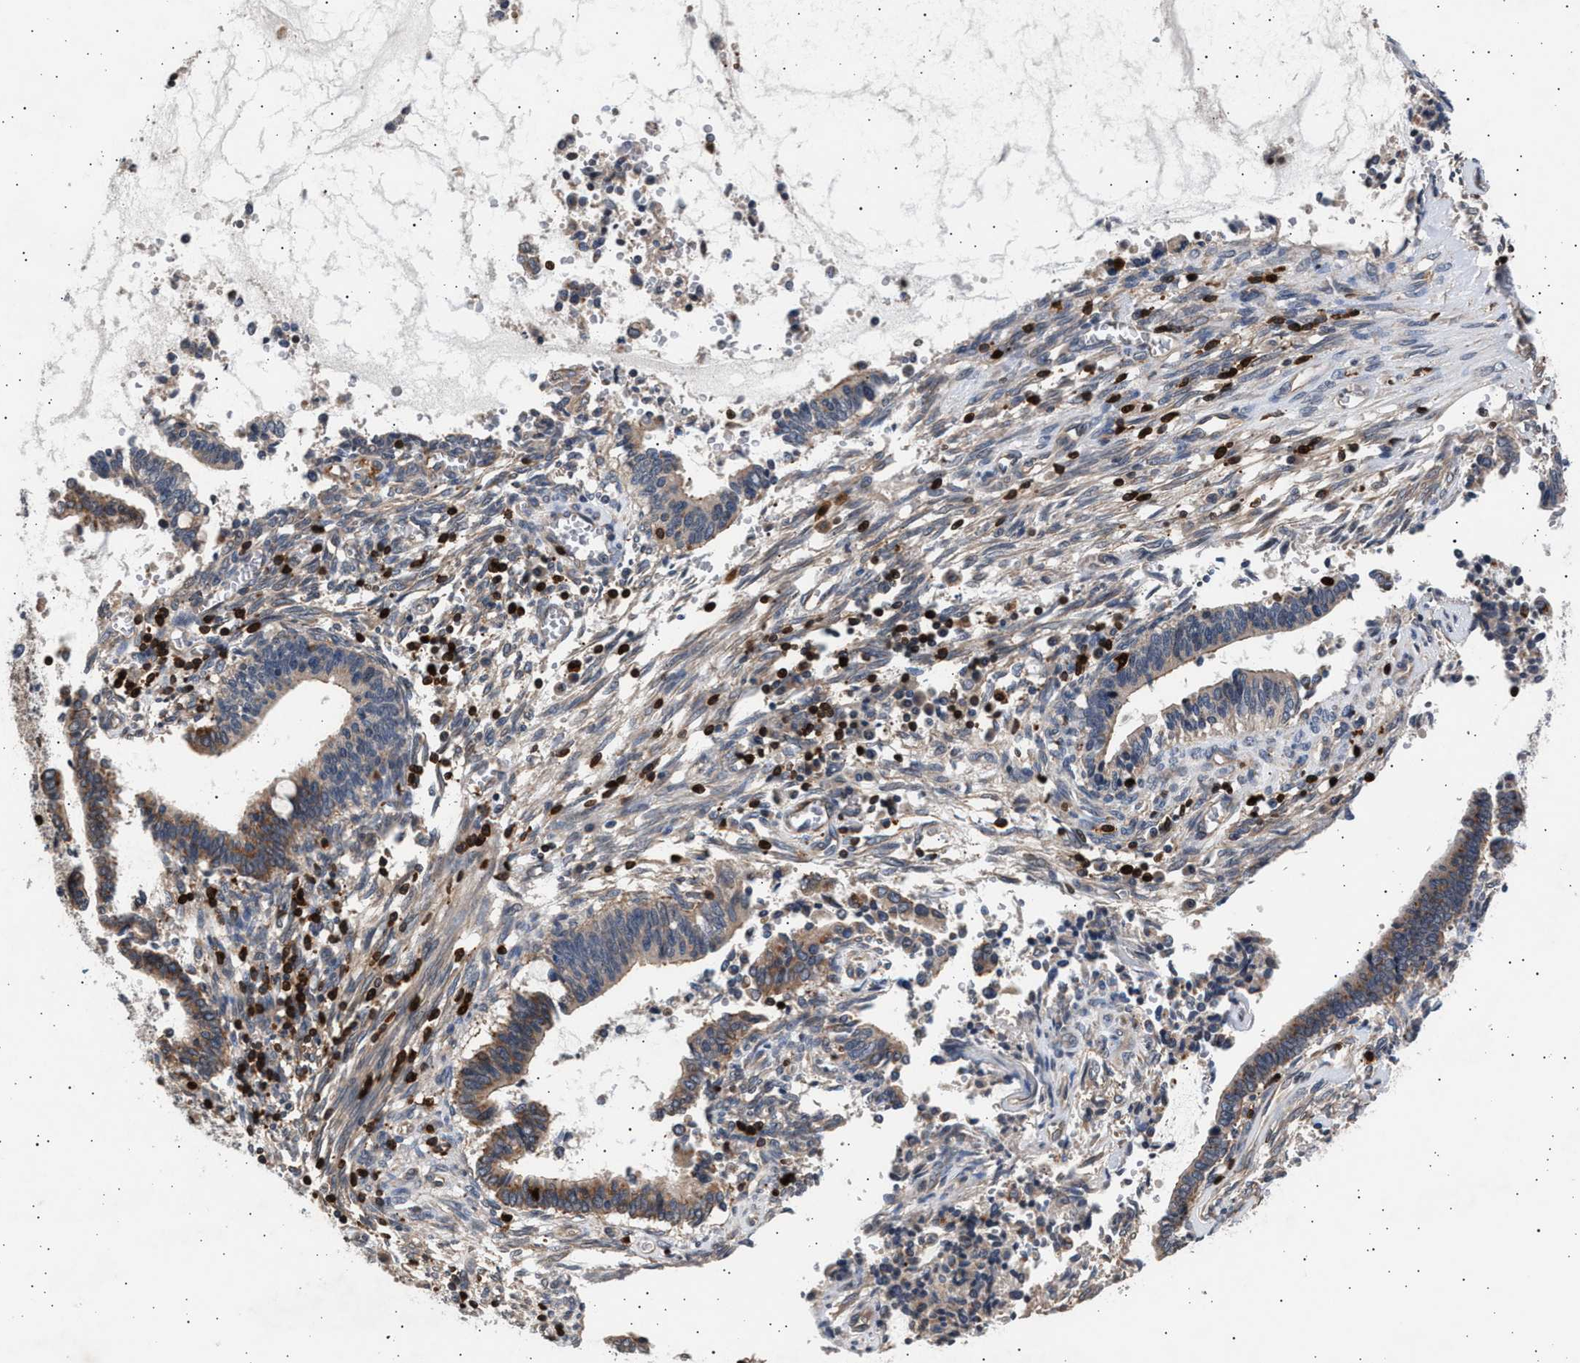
{"staining": {"intensity": "weak", "quantity": "25%-75%", "location": "cytoplasmic/membranous"}, "tissue": "cervical cancer", "cell_type": "Tumor cells", "image_type": "cancer", "snomed": [{"axis": "morphology", "description": "Adenocarcinoma, NOS"}, {"axis": "topography", "description": "Cervix"}], "caption": "This is a histology image of IHC staining of adenocarcinoma (cervical), which shows weak positivity in the cytoplasmic/membranous of tumor cells.", "gene": "GRAP2", "patient": {"sex": "female", "age": 44}}